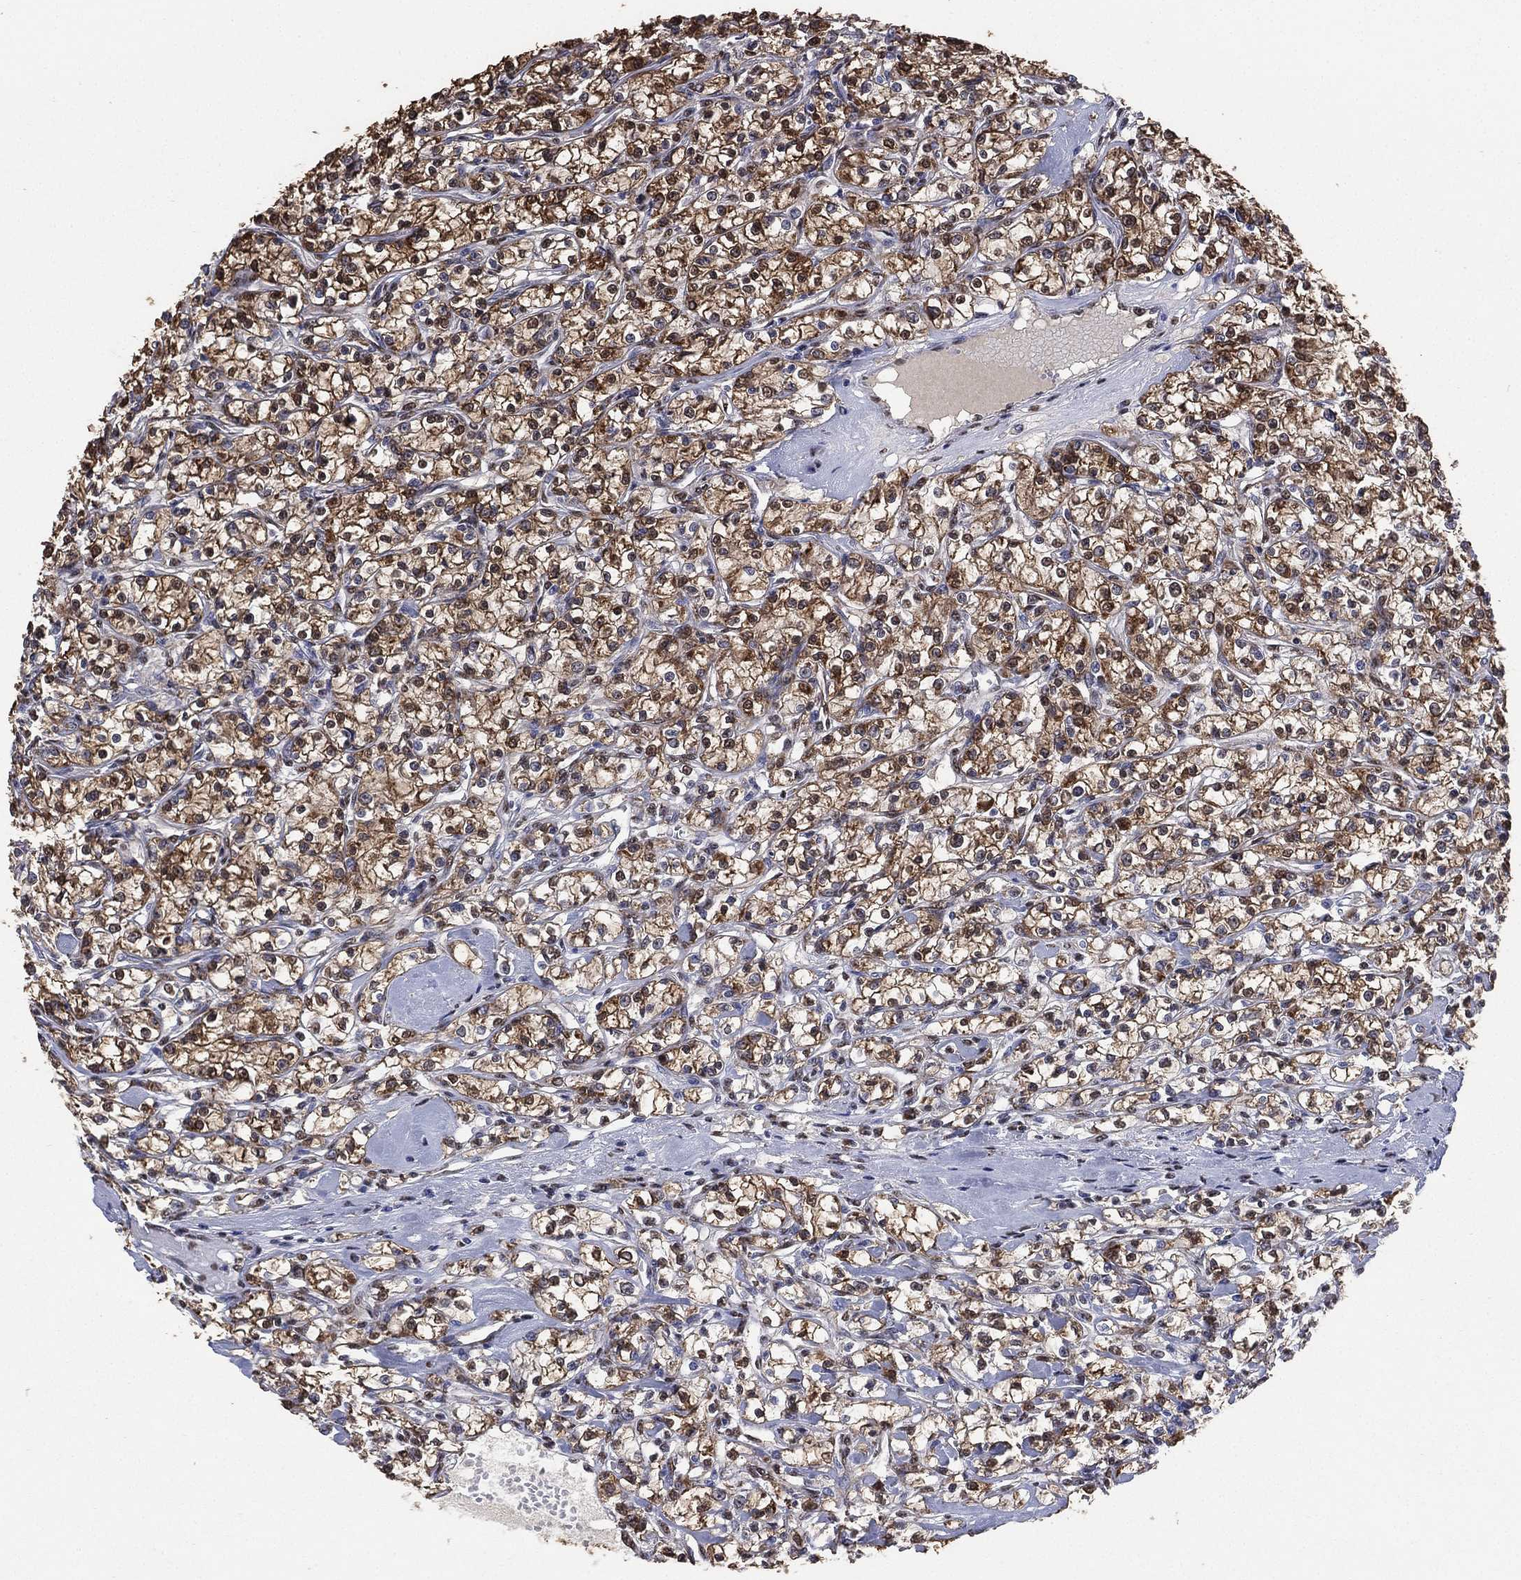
{"staining": {"intensity": "strong", "quantity": "25%-75%", "location": "cytoplasmic/membranous,nuclear"}, "tissue": "renal cancer", "cell_type": "Tumor cells", "image_type": "cancer", "snomed": [{"axis": "morphology", "description": "Adenocarcinoma, NOS"}, {"axis": "topography", "description": "Kidney"}], "caption": "Immunohistochemistry staining of renal cancer, which displays high levels of strong cytoplasmic/membranous and nuclear staining in about 25%-75% of tumor cells indicating strong cytoplasmic/membranous and nuclear protein positivity. The staining was performed using DAB (3,3'-diaminobenzidine) (brown) for protein detection and nuclei were counterstained in hematoxylin (blue).", "gene": "ALDH7A1", "patient": {"sex": "female", "age": 59}}